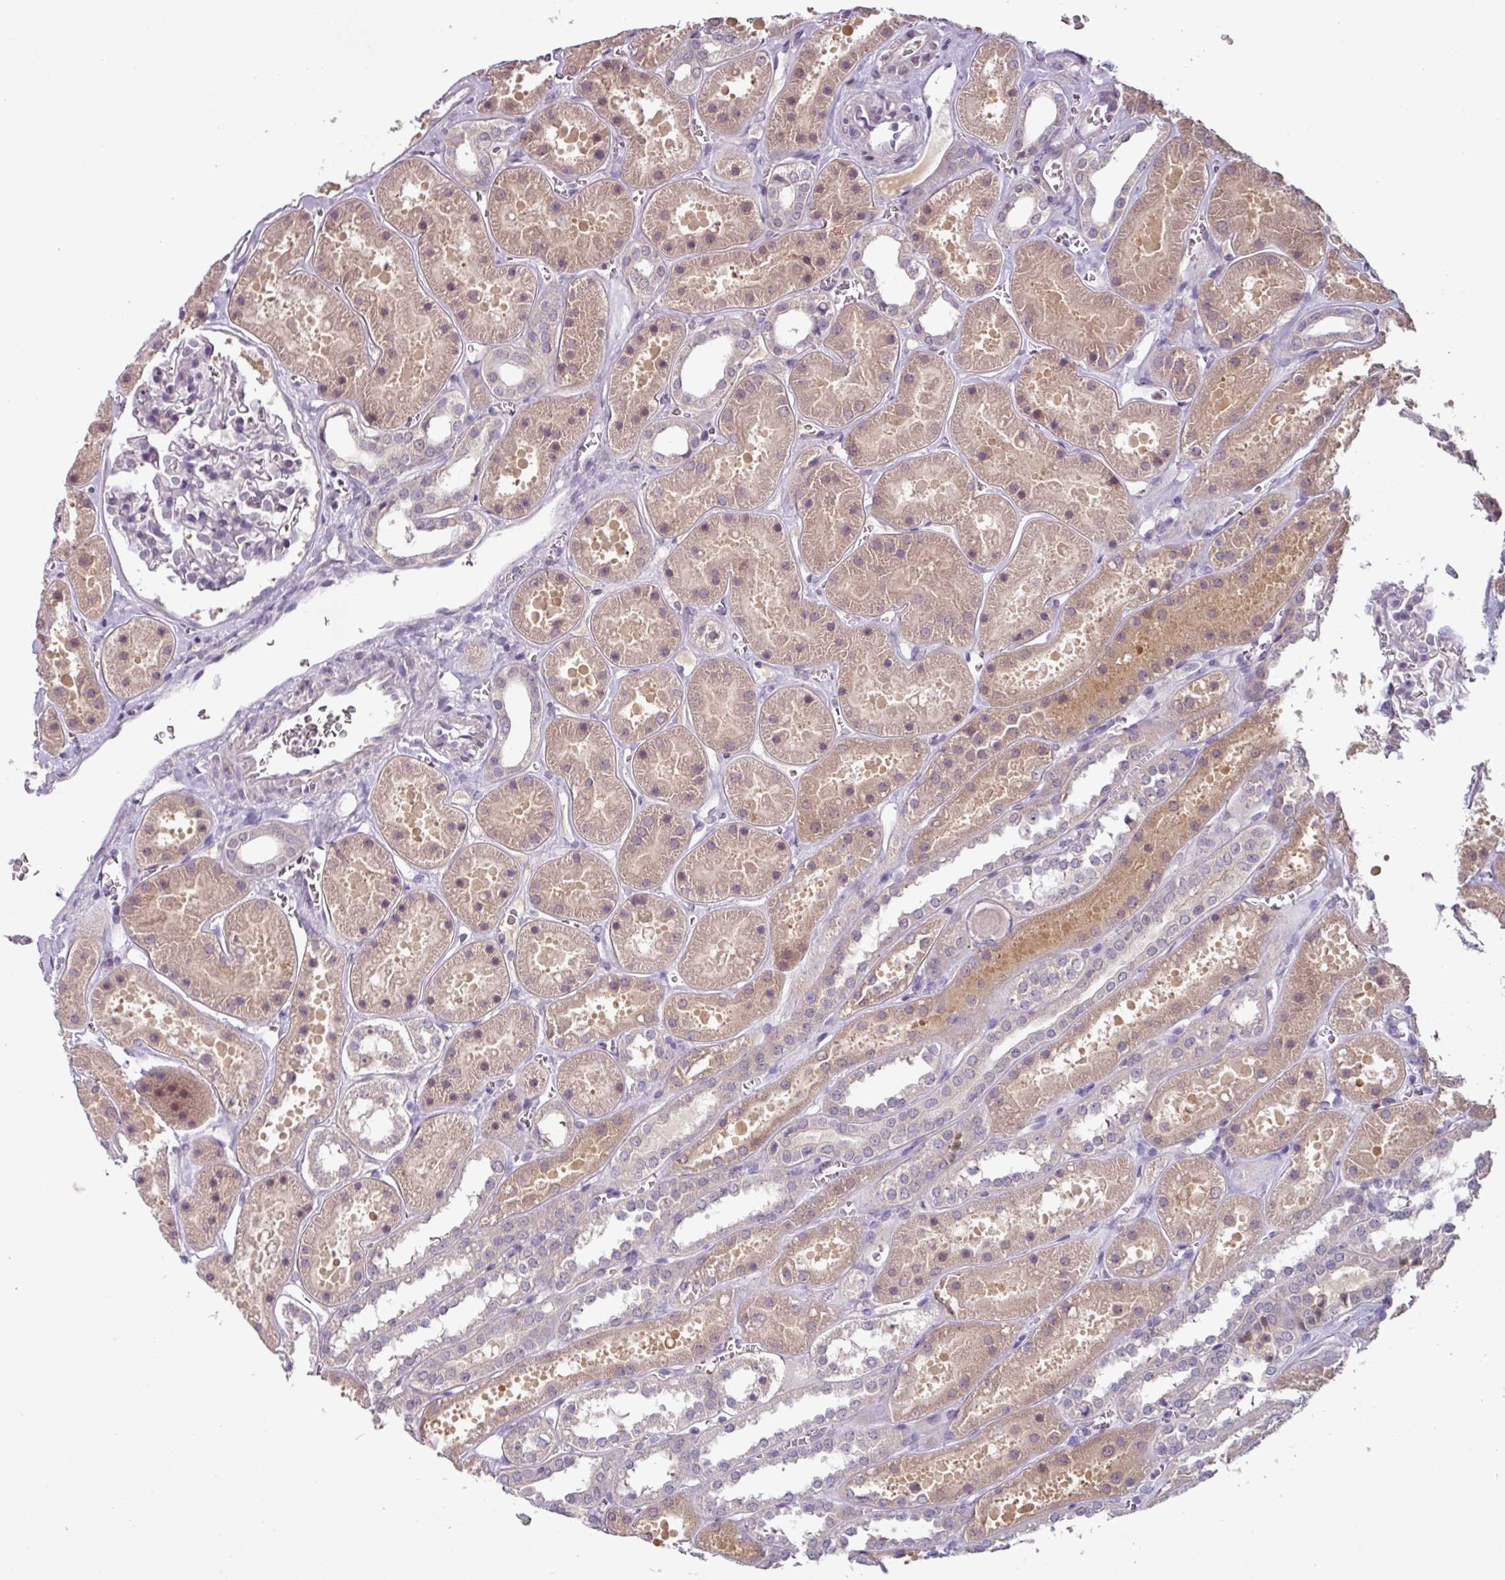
{"staining": {"intensity": "negative", "quantity": "none", "location": "none"}, "tissue": "kidney", "cell_type": "Cells in glomeruli", "image_type": "normal", "snomed": [{"axis": "morphology", "description": "Normal tissue, NOS"}, {"axis": "topography", "description": "Kidney"}], "caption": "A micrograph of human kidney is negative for staining in cells in glomeruli. The staining was performed using DAB to visualize the protein expression in brown, while the nuclei were stained in blue with hematoxylin (Magnification: 20x).", "gene": "SLC5A10", "patient": {"sex": "female", "age": 41}}